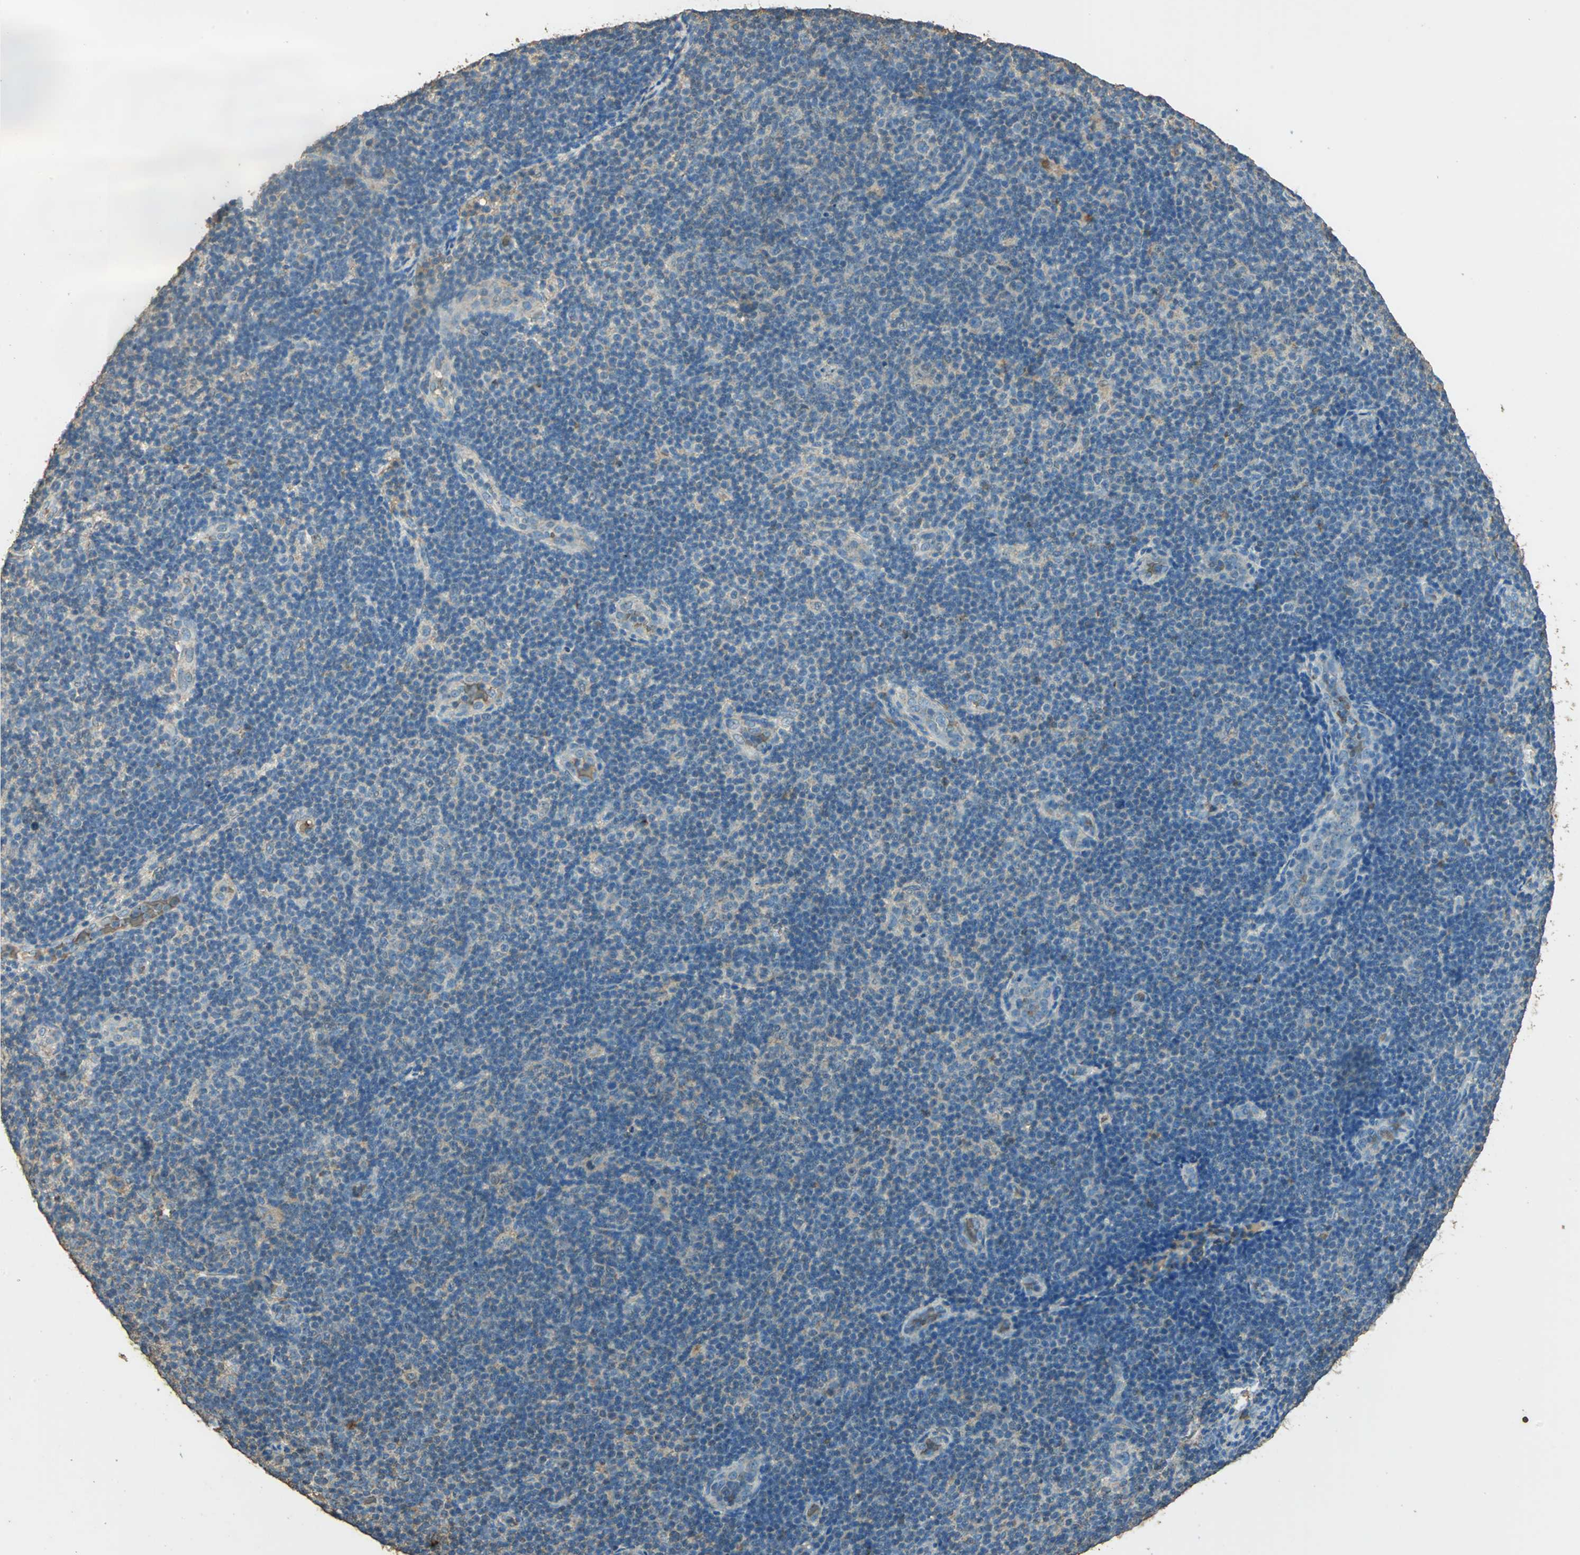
{"staining": {"intensity": "weak", "quantity": "<25%", "location": "cytoplasmic/membranous"}, "tissue": "lymphoma", "cell_type": "Tumor cells", "image_type": "cancer", "snomed": [{"axis": "morphology", "description": "Malignant lymphoma, non-Hodgkin's type, Low grade"}, {"axis": "topography", "description": "Lymph node"}], "caption": "Lymphoma stained for a protein using immunohistochemistry (IHC) demonstrates no expression tumor cells.", "gene": "TRAPPC2", "patient": {"sex": "male", "age": 83}}